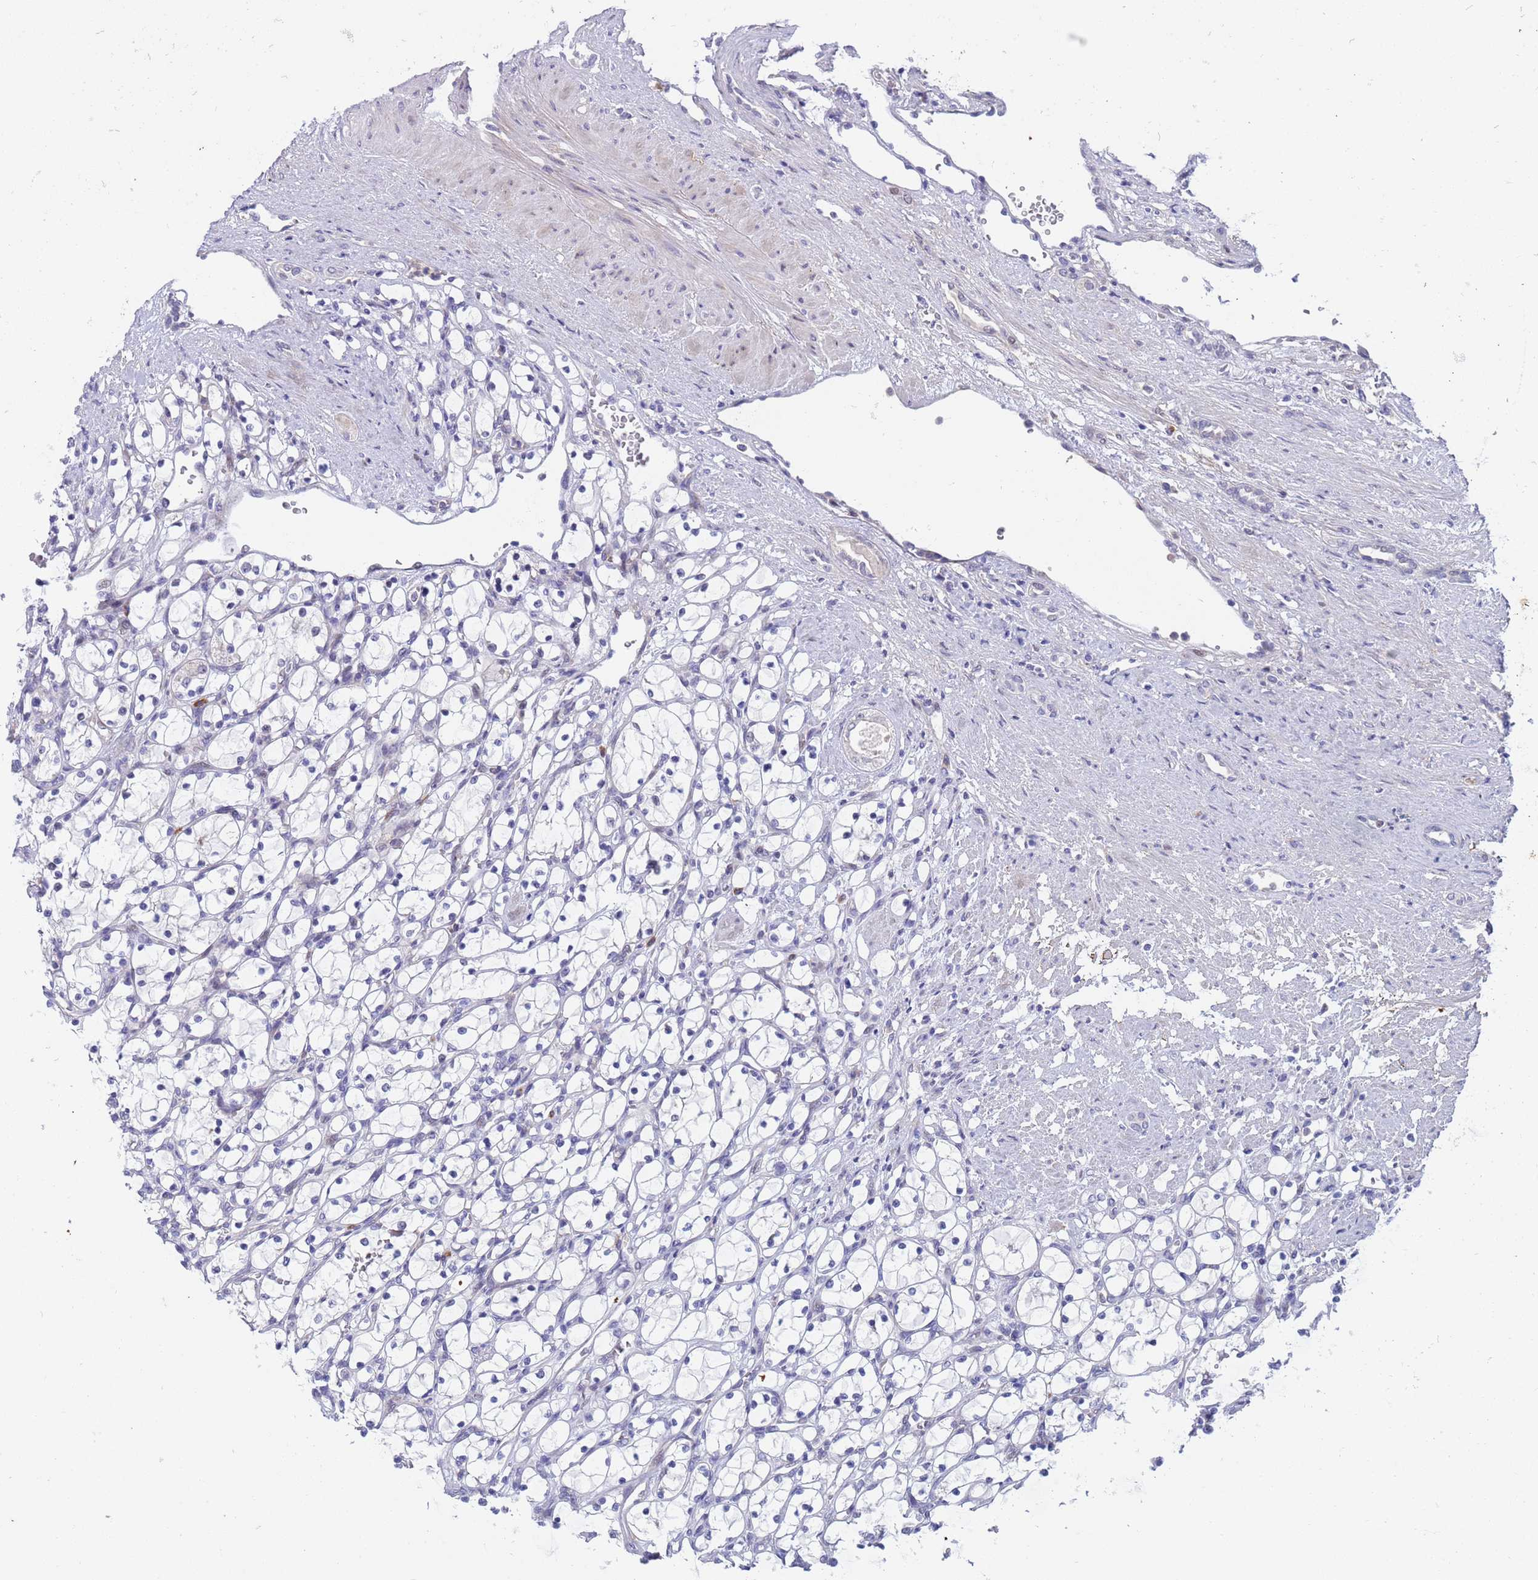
{"staining": {"intensity": "negative", "quantity": "none", "location": "none"}, "tissue": "renal cancer", "cell_type": "Tumor cells", "image_type": "cancer", "snomed": [{"axis": "morphology", "description": "Adenocarcinoma, NOS"}, {"axis": "topography", "description": "Kidney"}], "caption": "Tumor cells are negative for protein expression in human renal cancer (adenocarcinoma).", "gene": "LRATD1", "patient": {"sex": "female", "age": 69}}